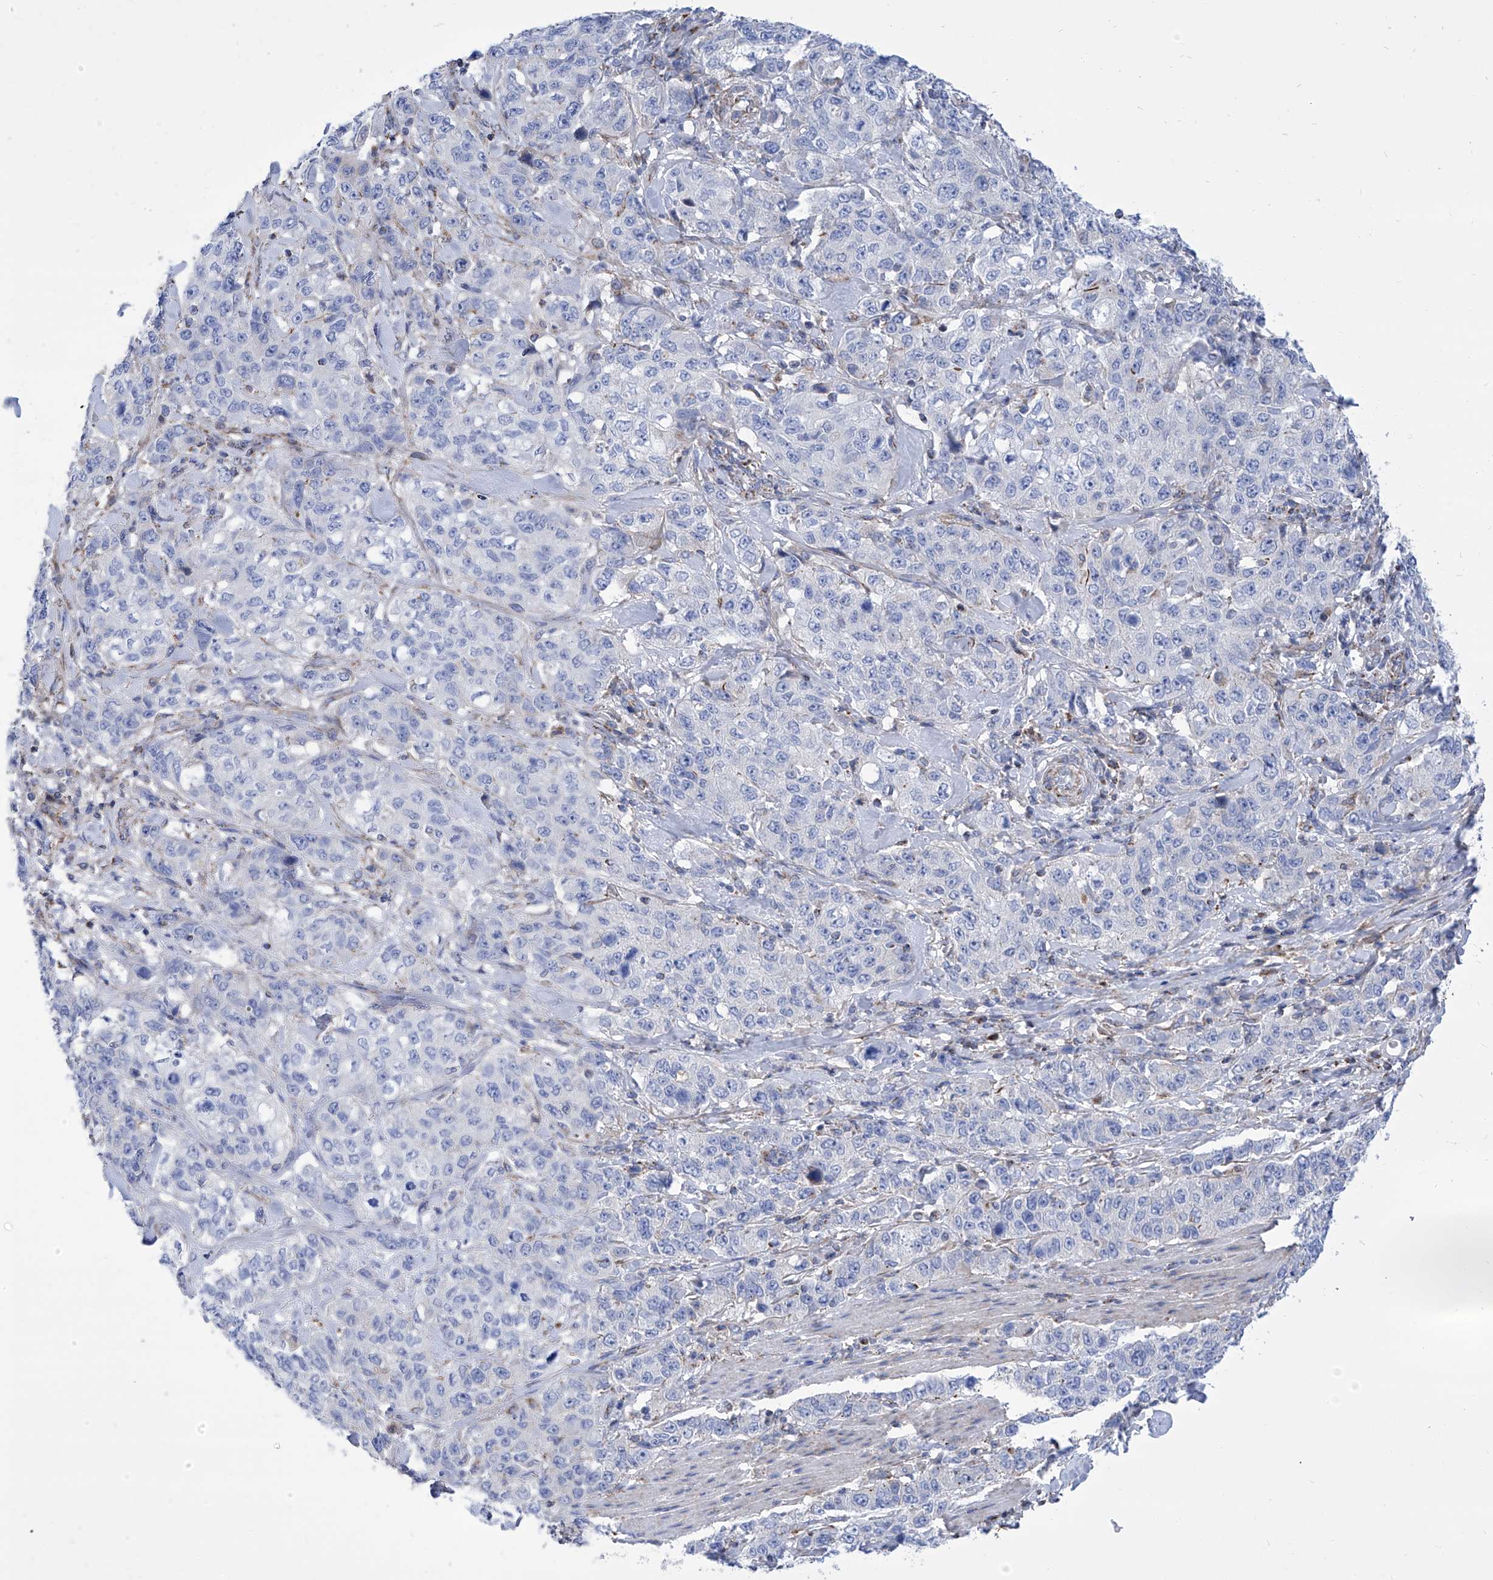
{"staining": {"intensity": "negative", "quantity": "none", "location": "none"}, "tissue": "stomach cancer", "cell_type": "Tumor cells", "image_type": "cancer", "snomed": [{"axis": "morphology", "description": "Adenocarcinoma, NOS"}, {"axis": "topography", "description": "Stomach"}], "caption": "High power microscopy photomicrograph of an immunohistochemistry (IHC) image of stomach cancer (adenocarcinoma), revealing no significant staining in tumor cells.", "gene": "SRBD1", "patient": {"sex": "male", "age": 48}}